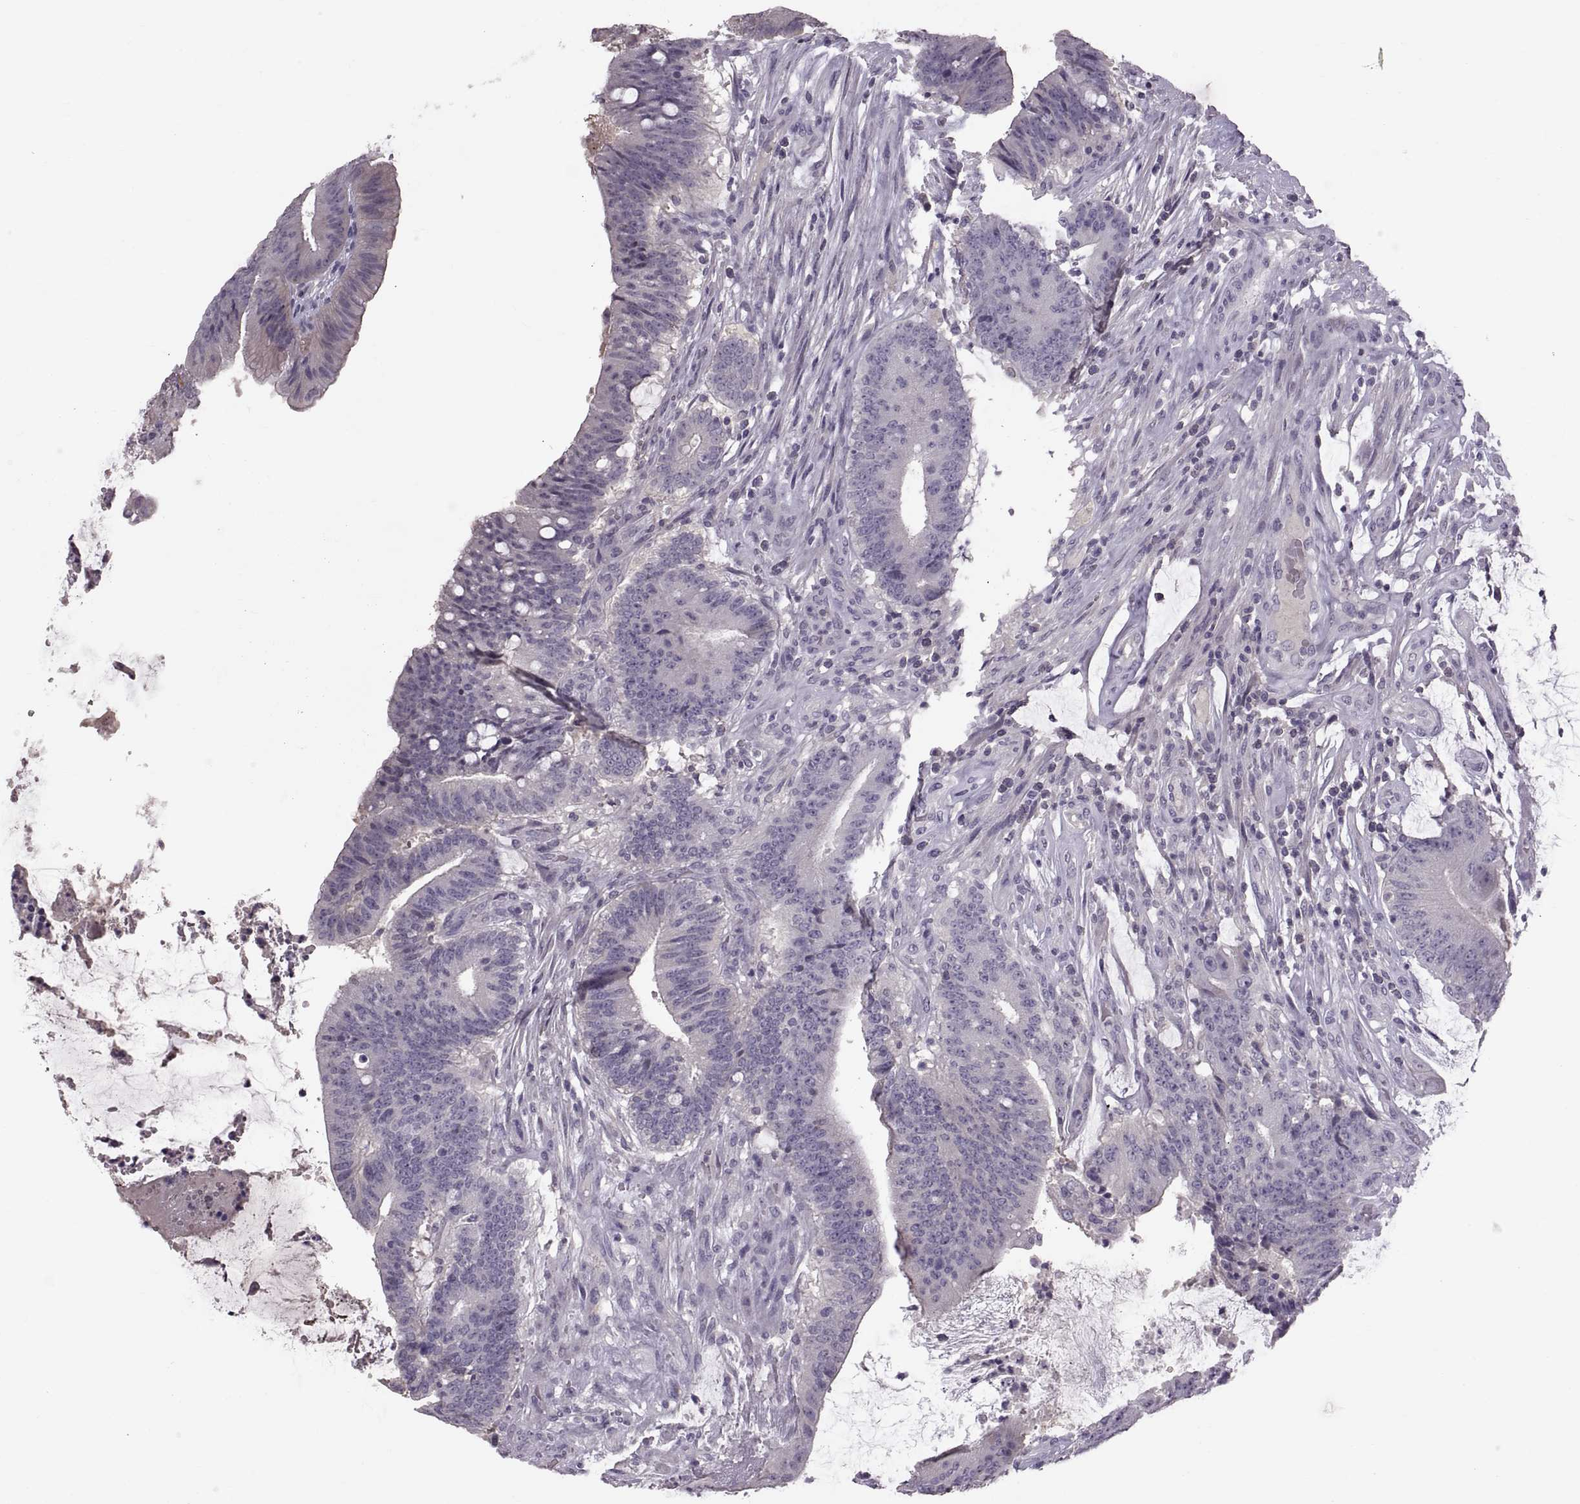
{"staining": {"intensity": "negative", "quantity": "none", "location": "none"}, "tissue": "colorectal cancer", "cell_type": "Tumor cells", "image_type": "cancer", "snomed": [{"axis": "morphology", "description": "Adenocarcinoma, NOS"}, {"axis": "topography", "description": "Colon"}], "caption": "Tumor cells are negative for protein expression in human colorectal adenocarcinoma. (Brightfield microscopy of DAB immunohistochemistry at high magnification).", "gene": "WFDC8", "patient": {"sex": "female", "age": 43}}